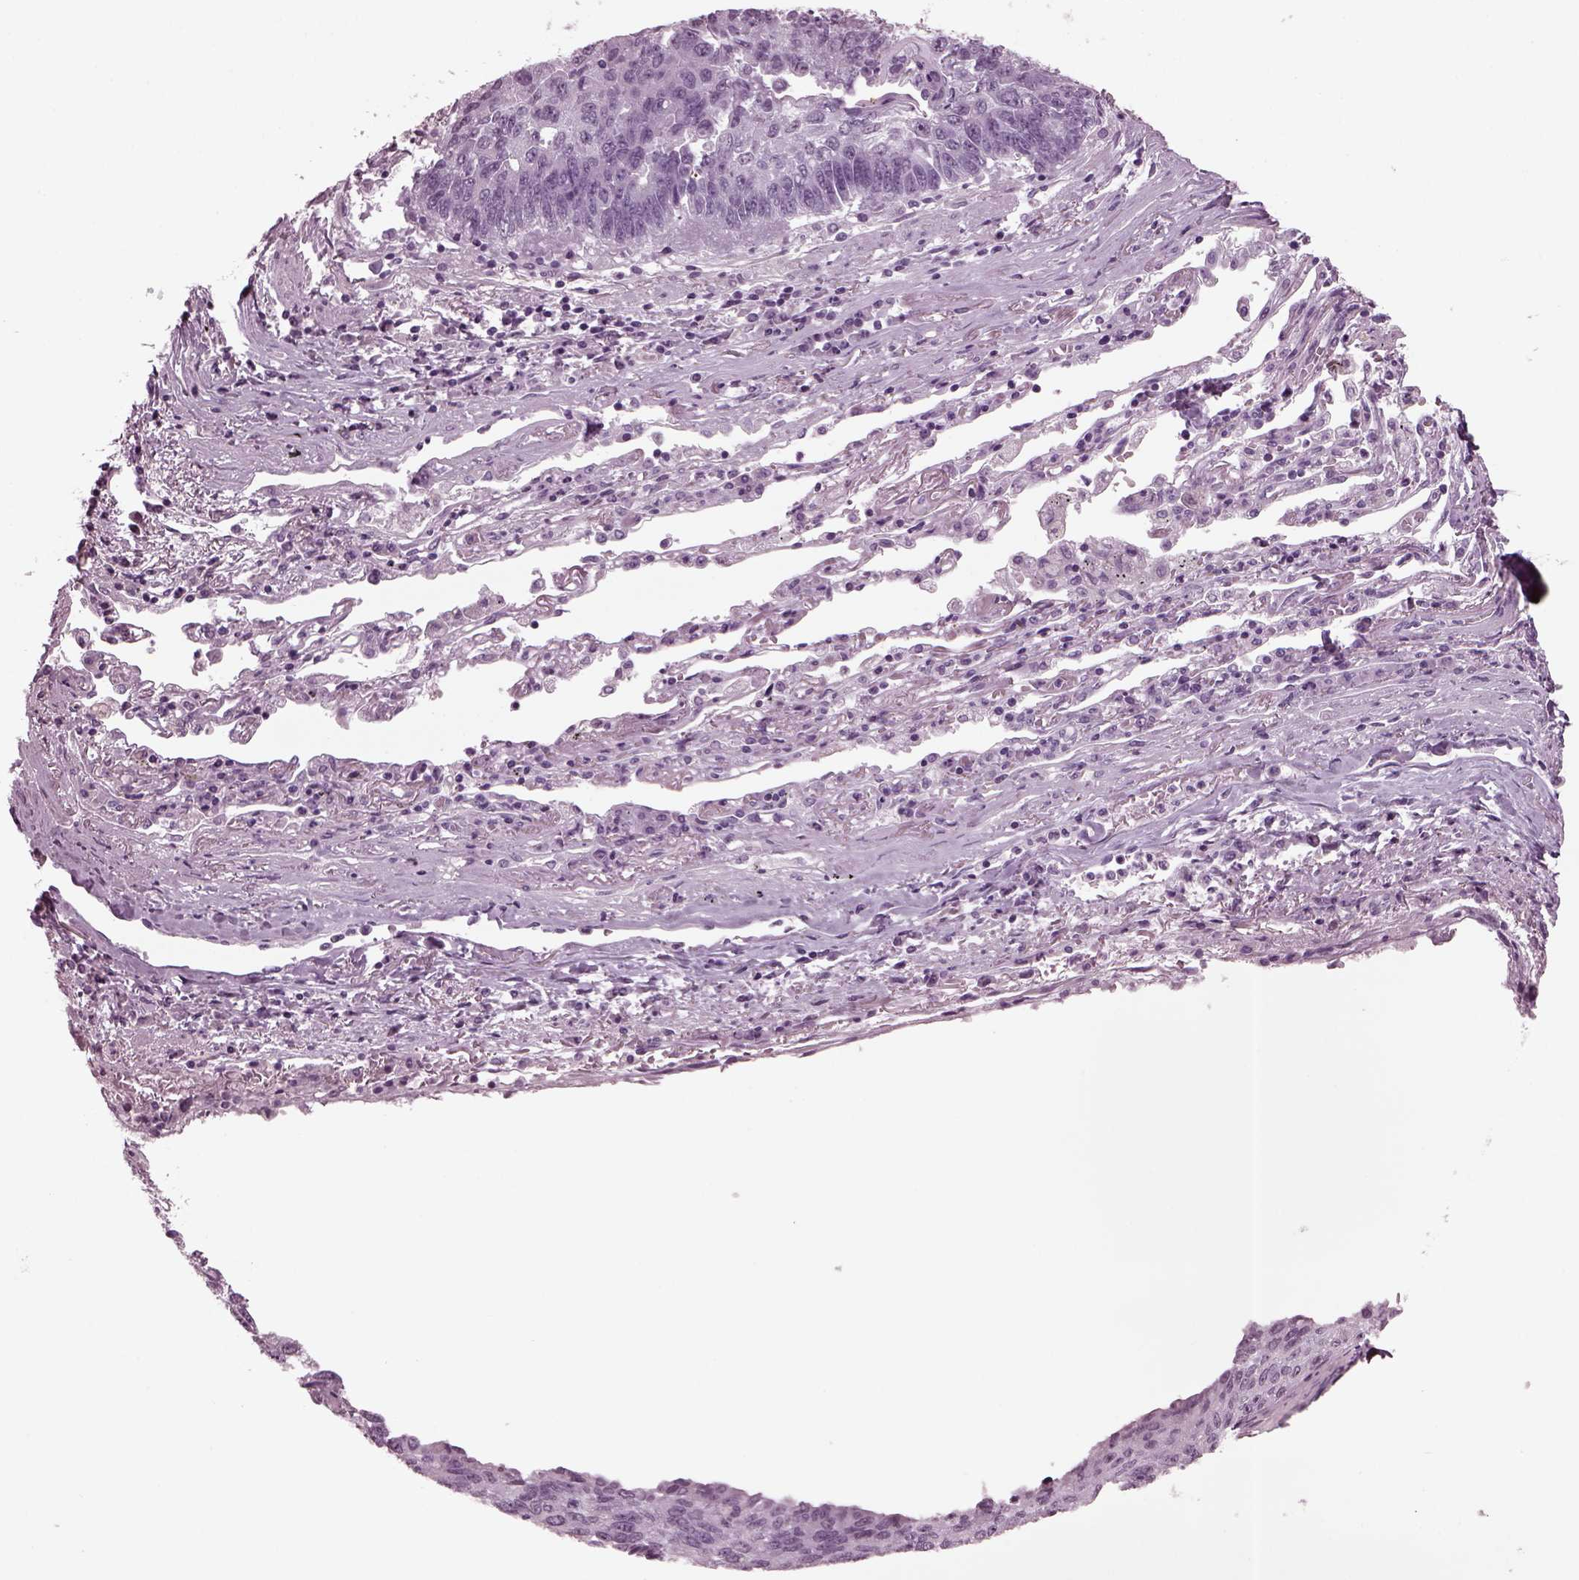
{"staining": {"intensity": "negative", "quantity": "none", "location": "none"}, "tissue": "lung cancer", "cell_type": "Tumor cells", "image_type": "cancer", "snomed": [{"axis": "morphology", "description": "Squamous cell carcinoma, NOS"}, {"axis": "topography", "description": "Lung"}], "caption": "IHC histopathology image of neoplastic tissue: human lung squamous cell carcinoma stained with DAB demonstrates no significant protein positivity in tumor cells.", "gene": "TPPP2", "patient": {"sex": "male", "age": 73}}